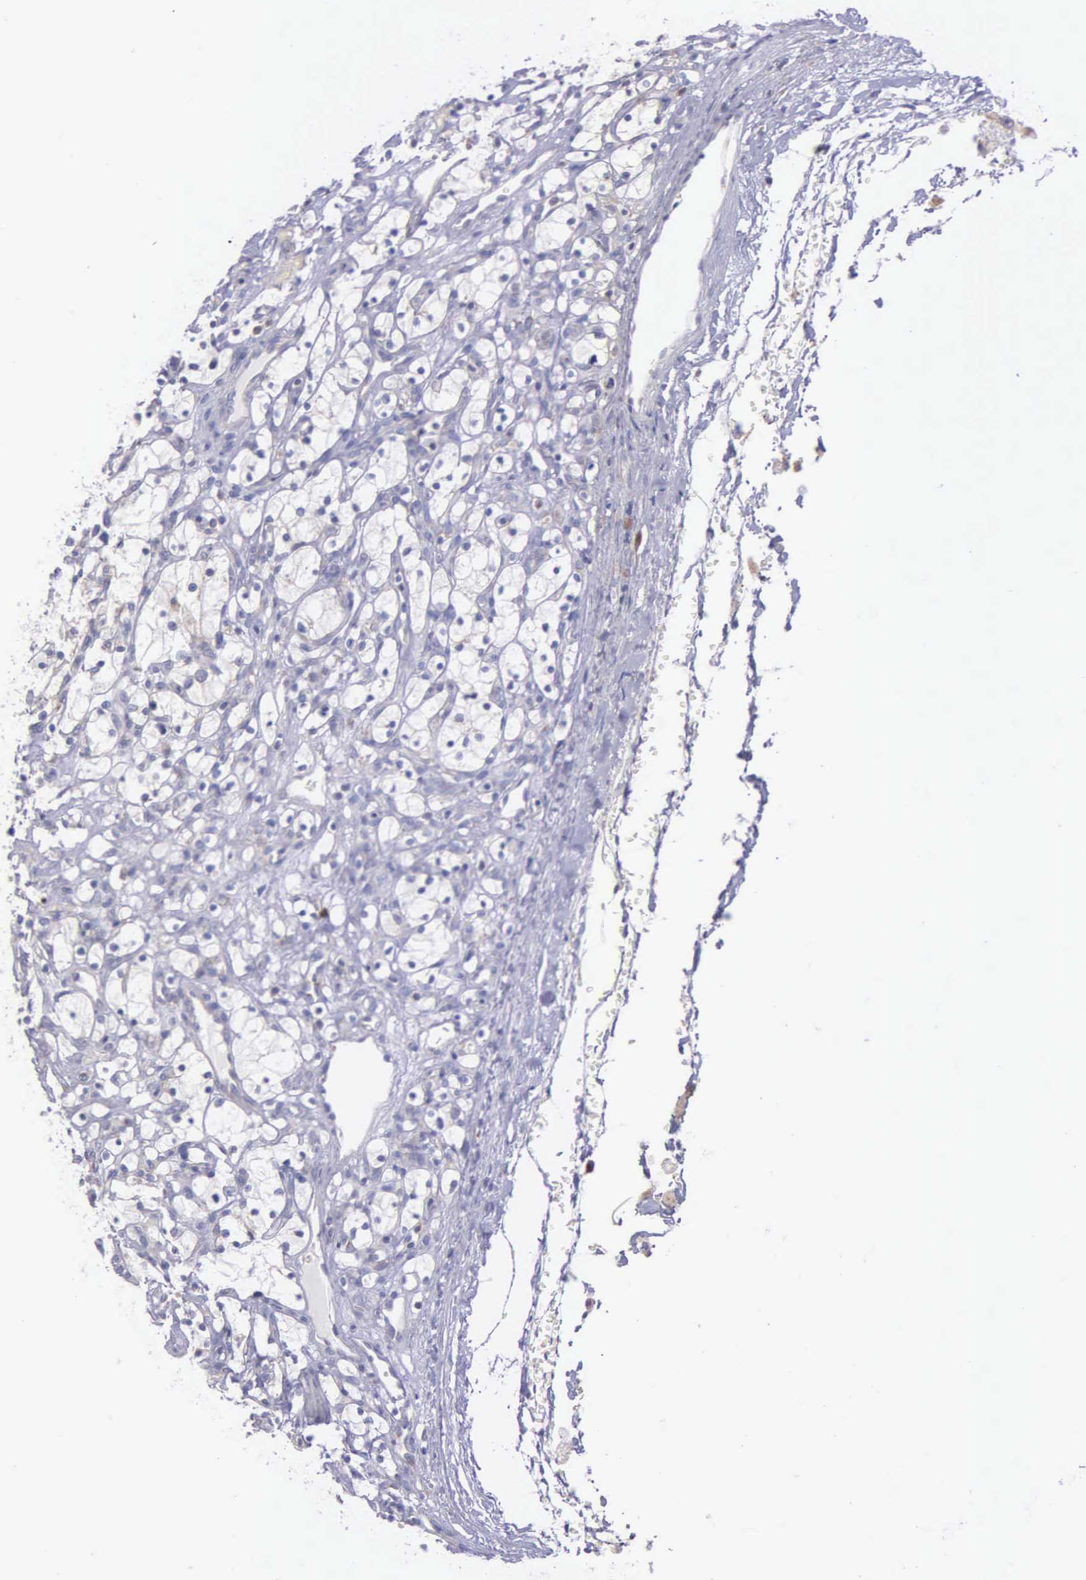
{"staining": {"intensity": "negative", "quantity": "none", "location": "none"}, "tissue": "renal cancer", "cell_type": "Tumor cells", "image_type": "cancer", "snomed": [{"axis": "morphology", "description": "Adenocarcinoma, NOS"}, {"axis": "topography", "description": "Kidney"}], "caption": "Human renal cancer stained for a protein using immunohistochemistry (IHC) reveals no positivity in tumor cells.", "gene": "MIA2", "patient": {"sex": "female", "age": 83}}